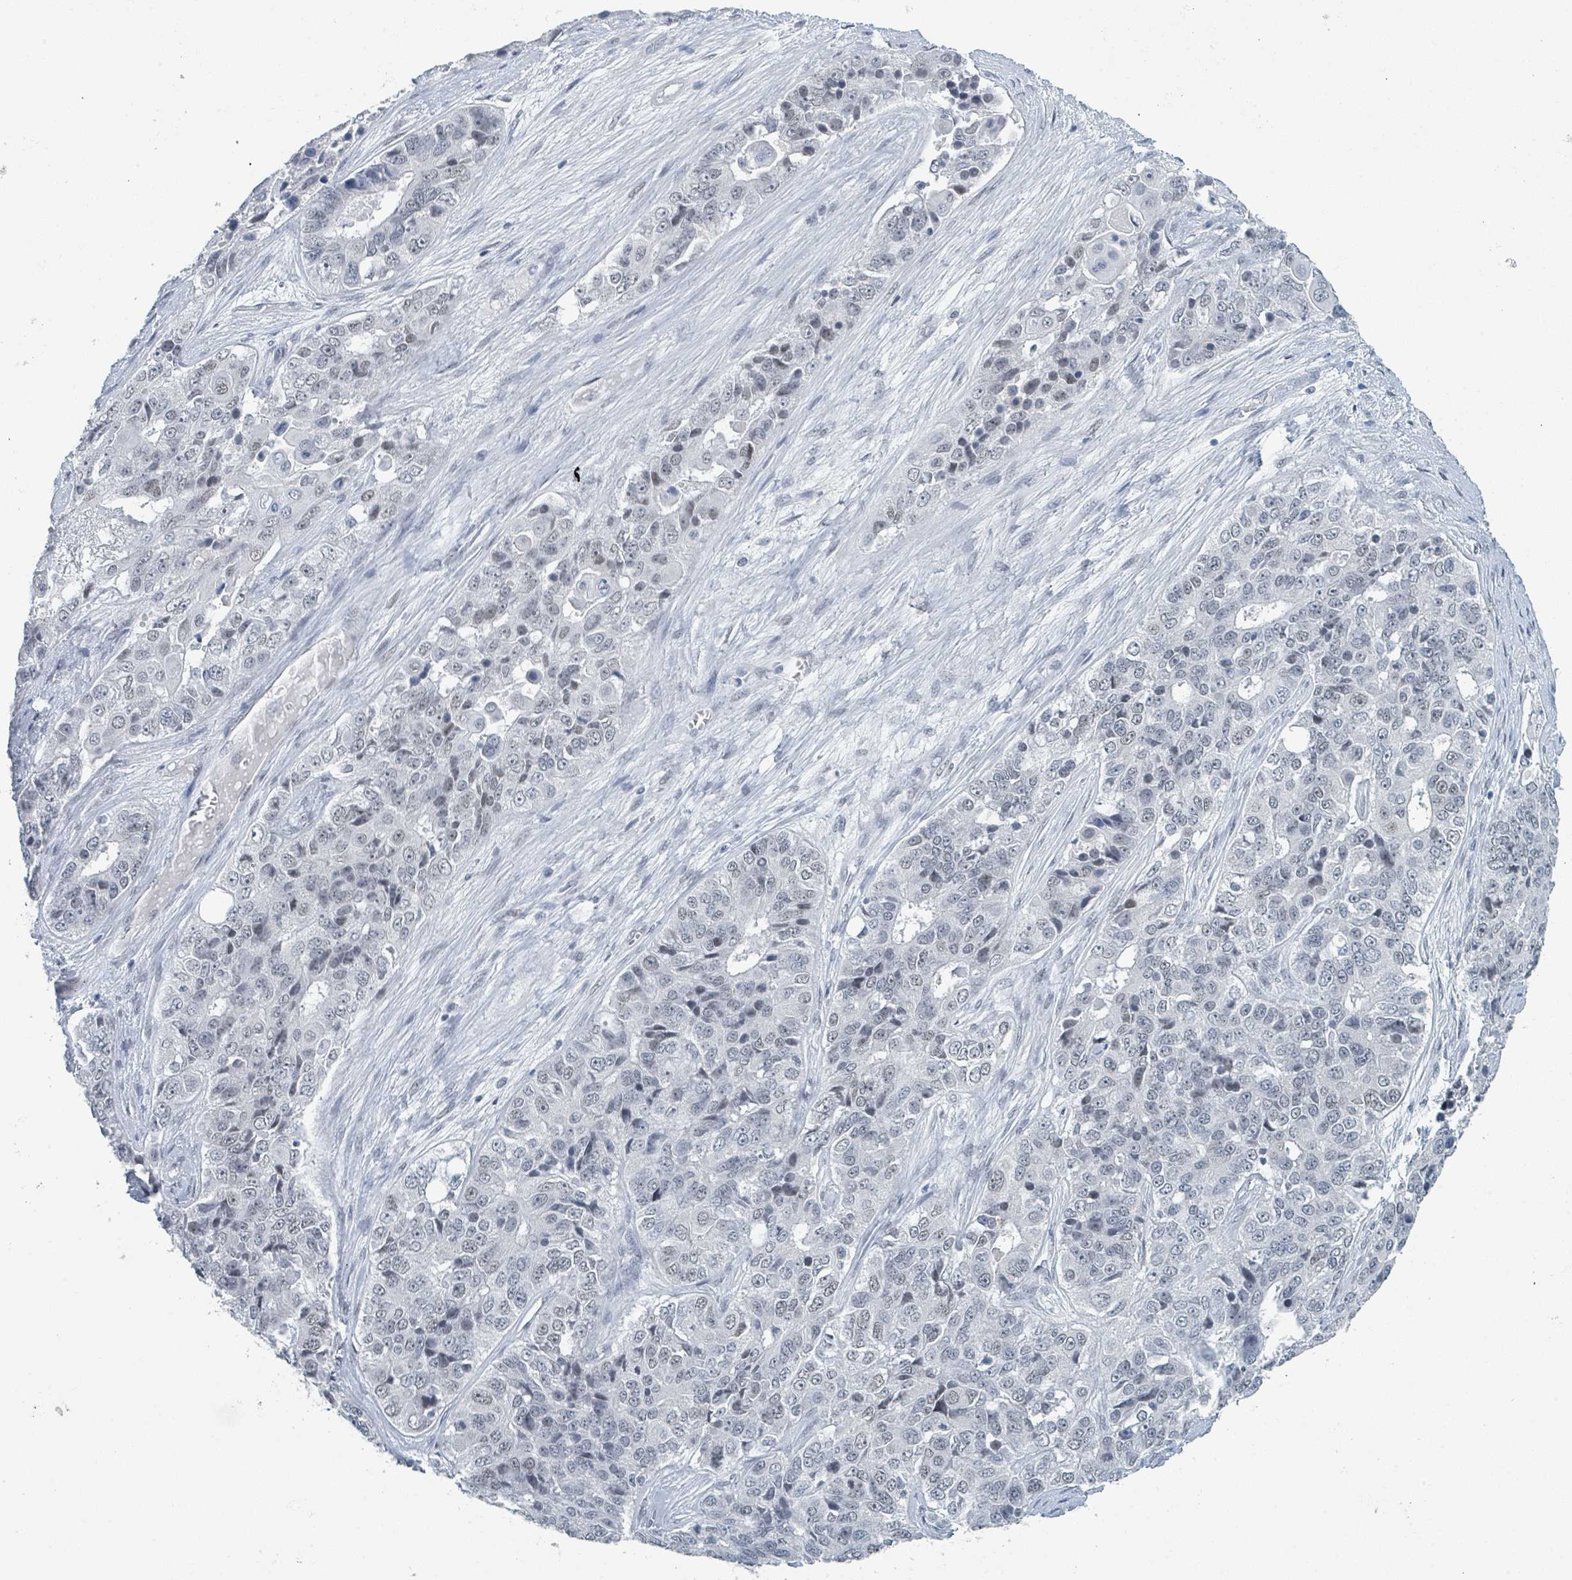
{"staining": {"intensity": "negative", "quantity": "none", "location": "none"}, "tissue": "ovarian cancer", "cell_type": "Tumor cells", "image_type": "cancer", "snomed": [{"axis": "morphology", "description": "Carcinoma, endometroid"}, {"axis": "topography", "description": "Ovary"}], "caption": "A photomicrograph of ovarian endometroid carcinoma stained for a protein reveals no brown staining in tumor cells.", "gene": "EHMT2", "patient": {"sex": "female", "age": 51}}